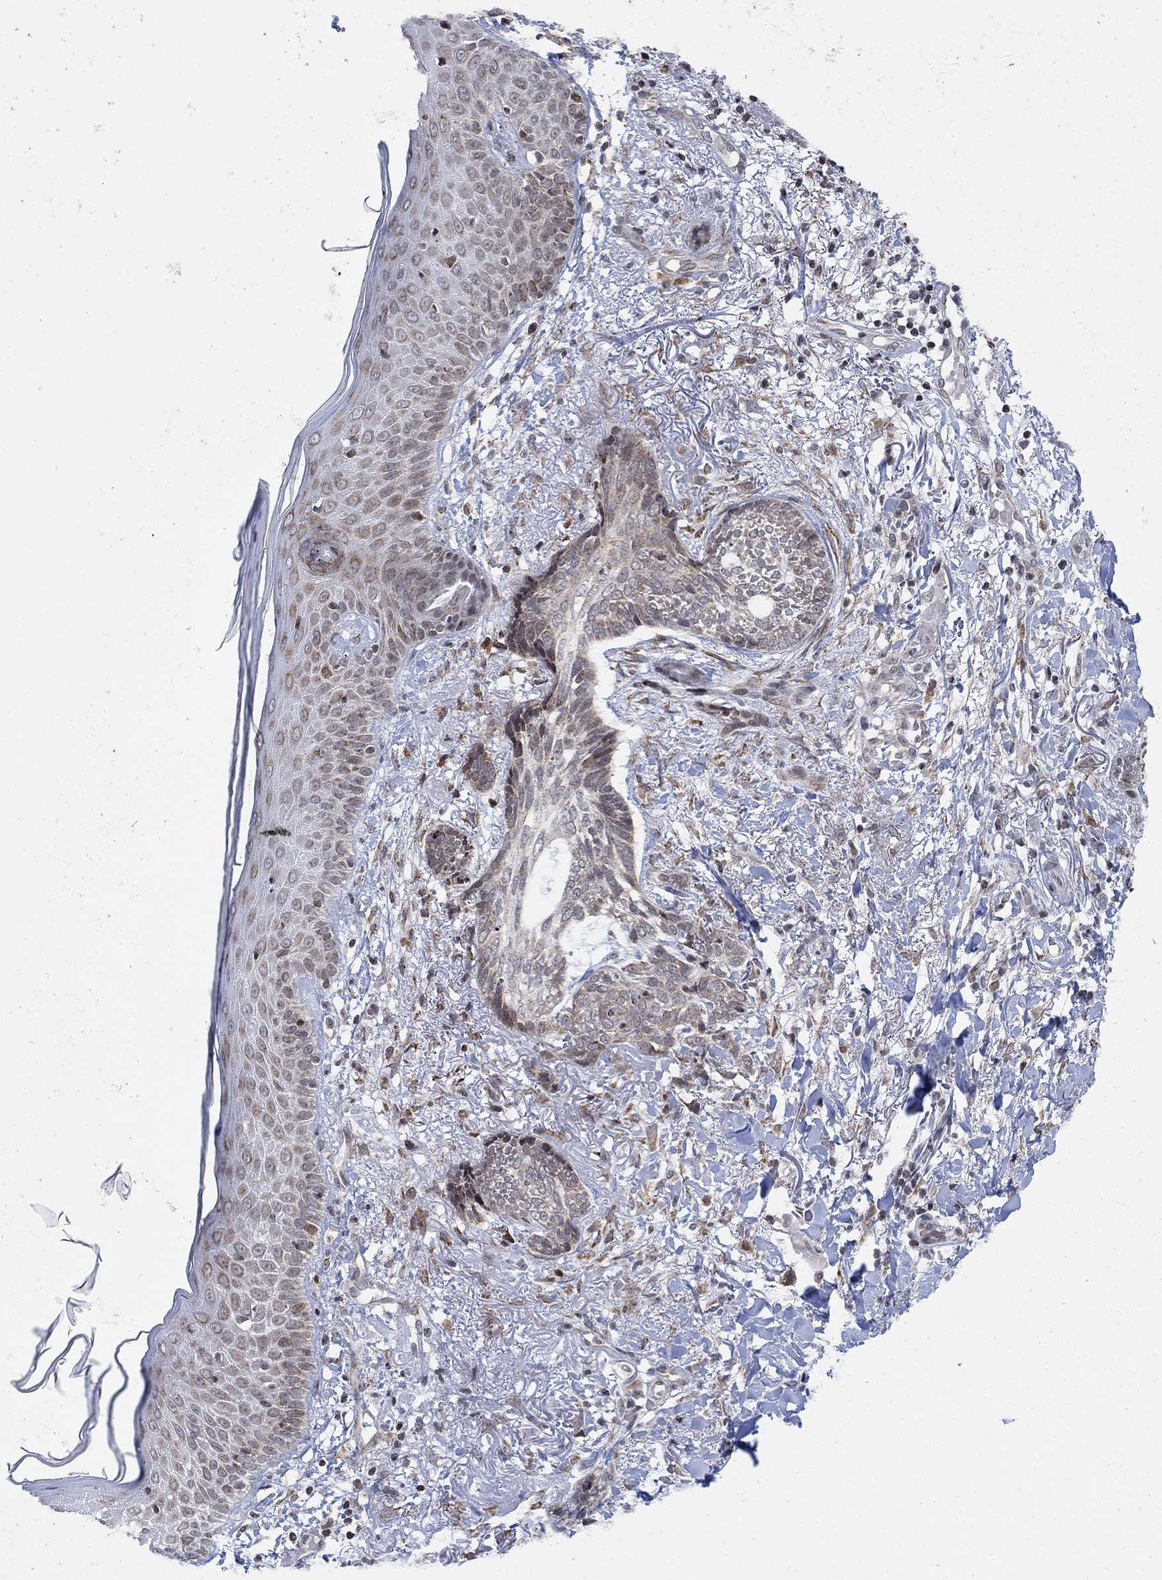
{"staining": {"intensity": "weak", "quantity": "<25%", "location": "nuclear"}, "tissue": "skin cancer", "cell_type": "Tumor cells", "image_type": "cancer", "snomed": [{"axis": "morphology", "description": "Normal tissue, NOS"}, {"axis": "morphology", "description": "Basal cell carcinoma"}, {"axis": "topography", "description": "Skin"}], "caption": "This image is of skin cancer (basal cell carcinoma) stained with immunohistochemistry (IHC) to label a protein in brown with the nuclei are counter-stained blue. There is no expression in tumor cells.", "gene": "ABHD14A", "patient": {"sex": "male", "age": 84}}